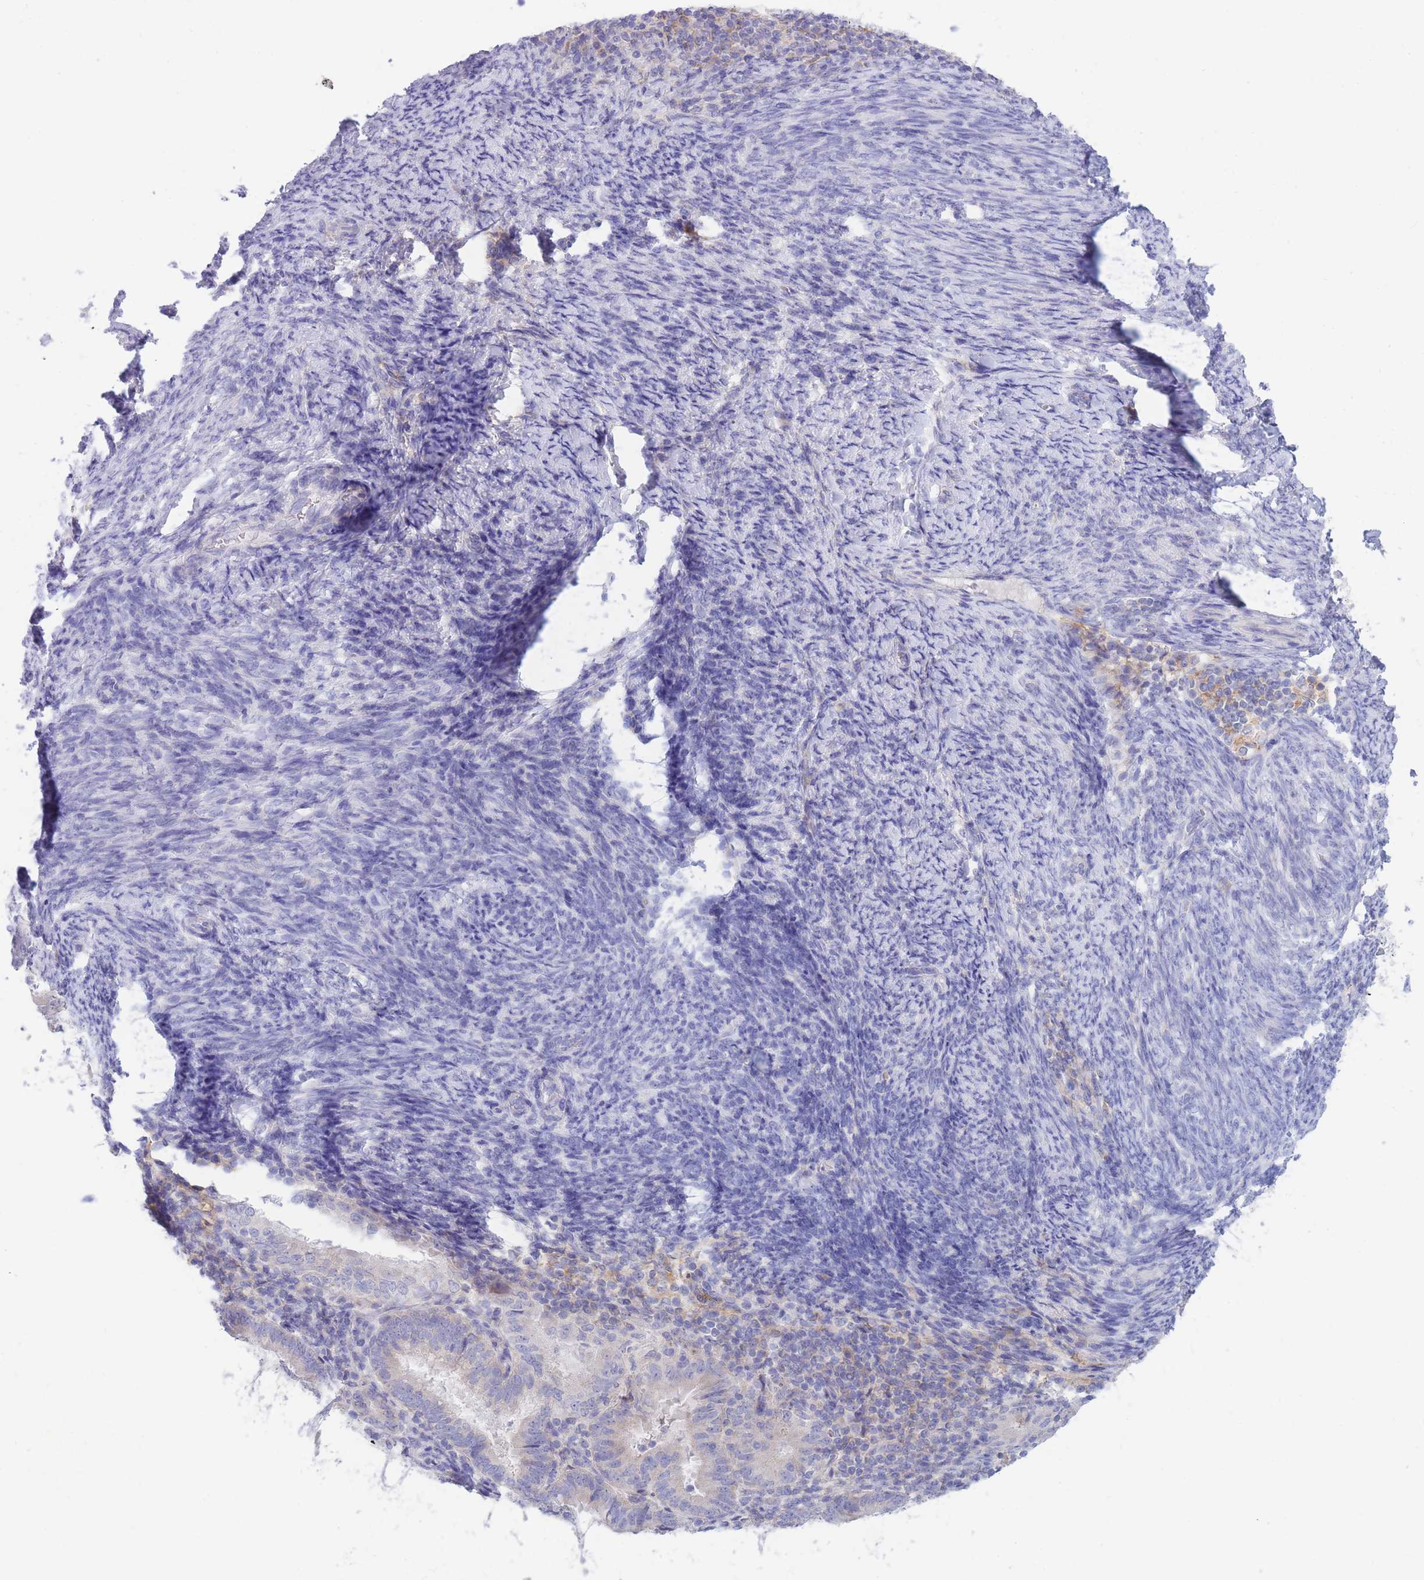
{"staining": {"intensity": "negative", "quantity": "none", "location": "none"}, "tissue": "endometrial cancer", "cell_type": "Tumor cells", "image_type": "cancer", "snomed": [{"axis": "morphology", "description": "Adenocarcinoma, NOS"}, {"axis": "topography", "description": "Endometrium"}], "caption": "This histopathology image is of adenocarcinoma (endometrial) stained with immunohistochemistry (IHC) to label a protein in brown with the nuclei are counter-stained blue. There is no staining in tumor cells.", "gene": "PCDHB3", "patient": {"sex": "female", "age": 70}}